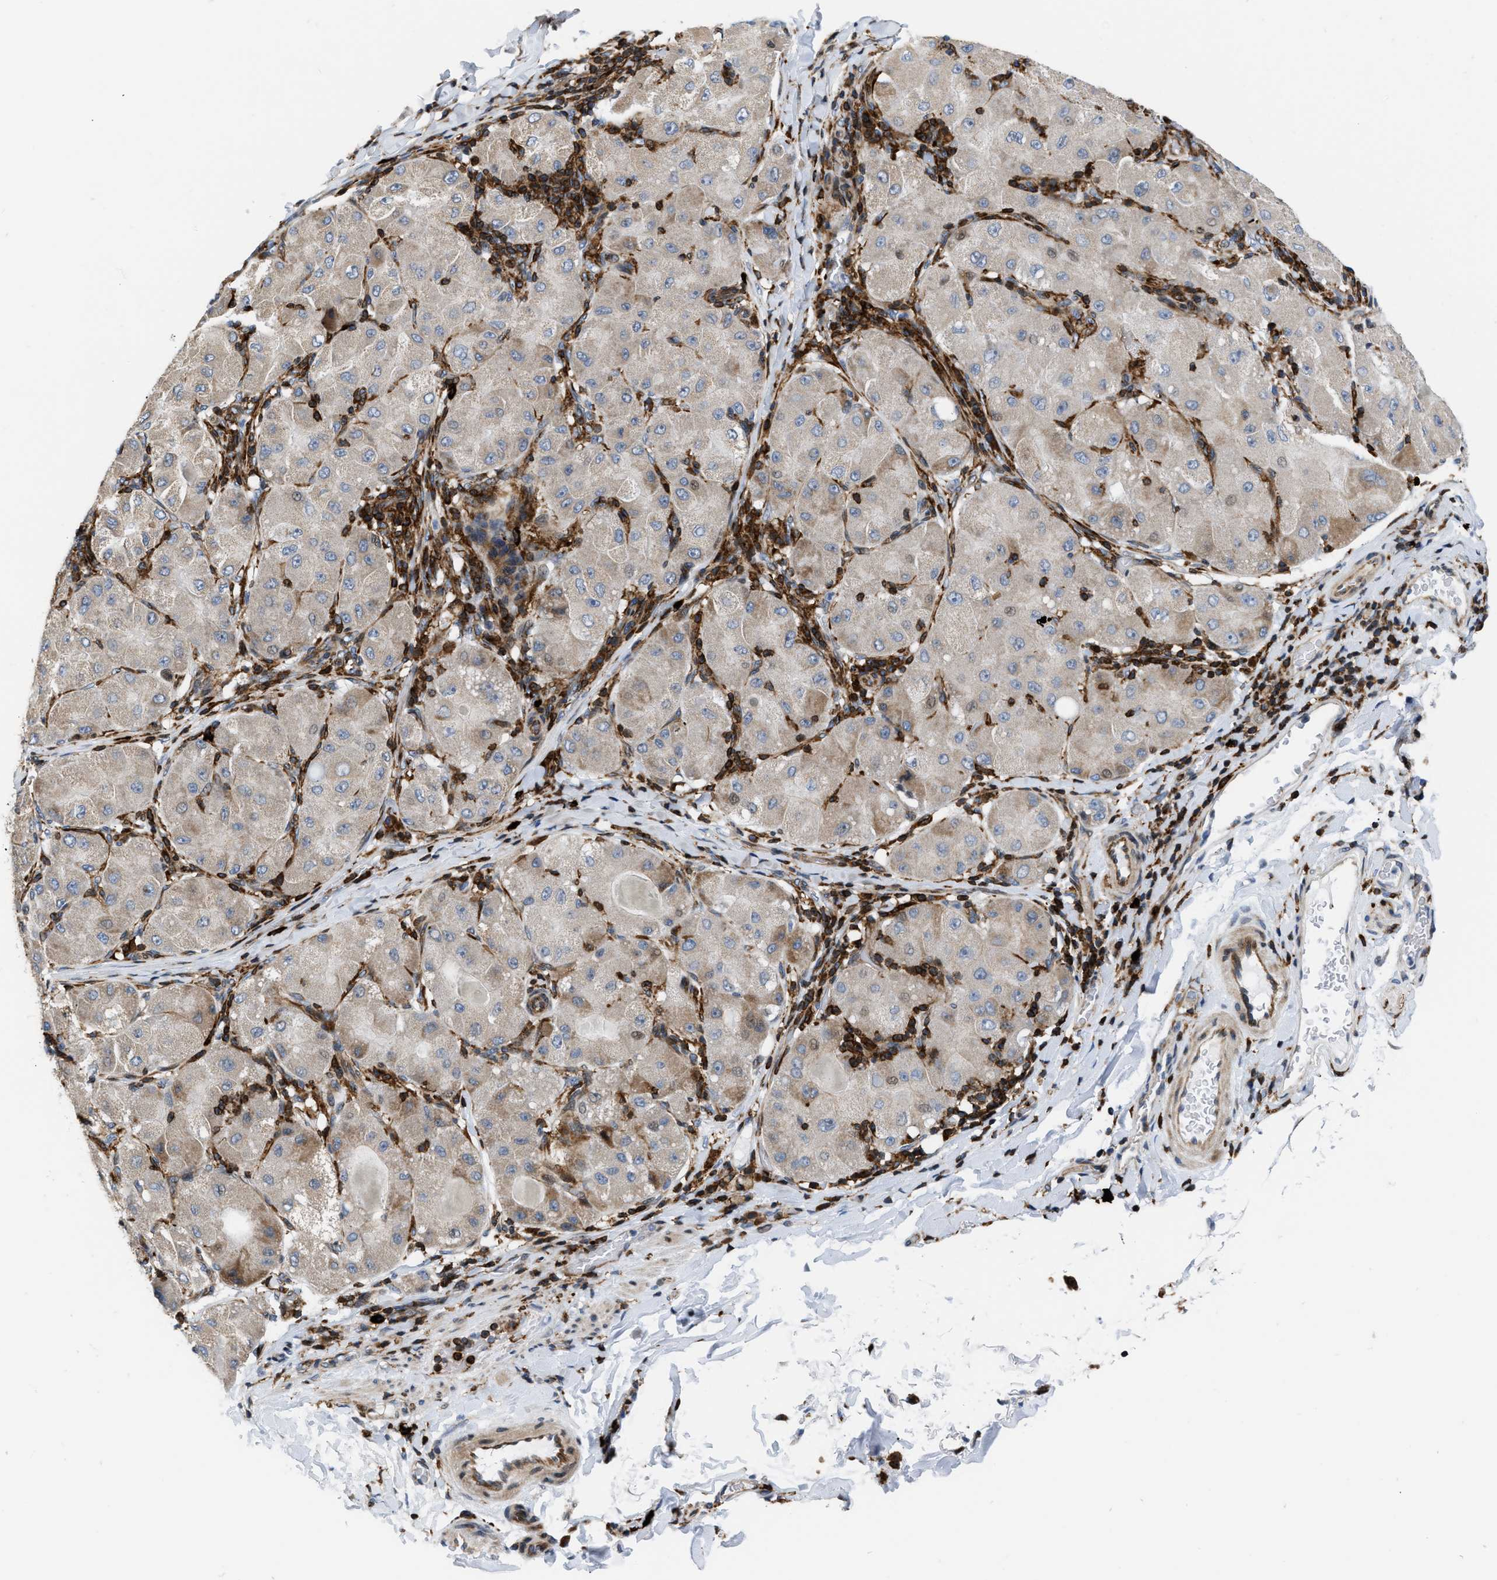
{"staining": {"intensity": "weak", "quantity": "<25%", "location": "cytoplasmic/membranous"}, "tissue": "liver cancer", "cell_type": "Tumor cells", "image_type": "cancer", "snomed": [{"axis": "morphology", "description": "Carcinoma, Hepatocellular, NOS"}, {"axis": "topography", "description": "Liver"}], "caption": "DAB (3,3'-diaminobenzidine) immunohistochemical staining of human hepatocellular carcinoma (liver) displays no significant positivity in tumor cells.", "gene": "ATP9A", "patient": {"sex": "male", "age": 80}}